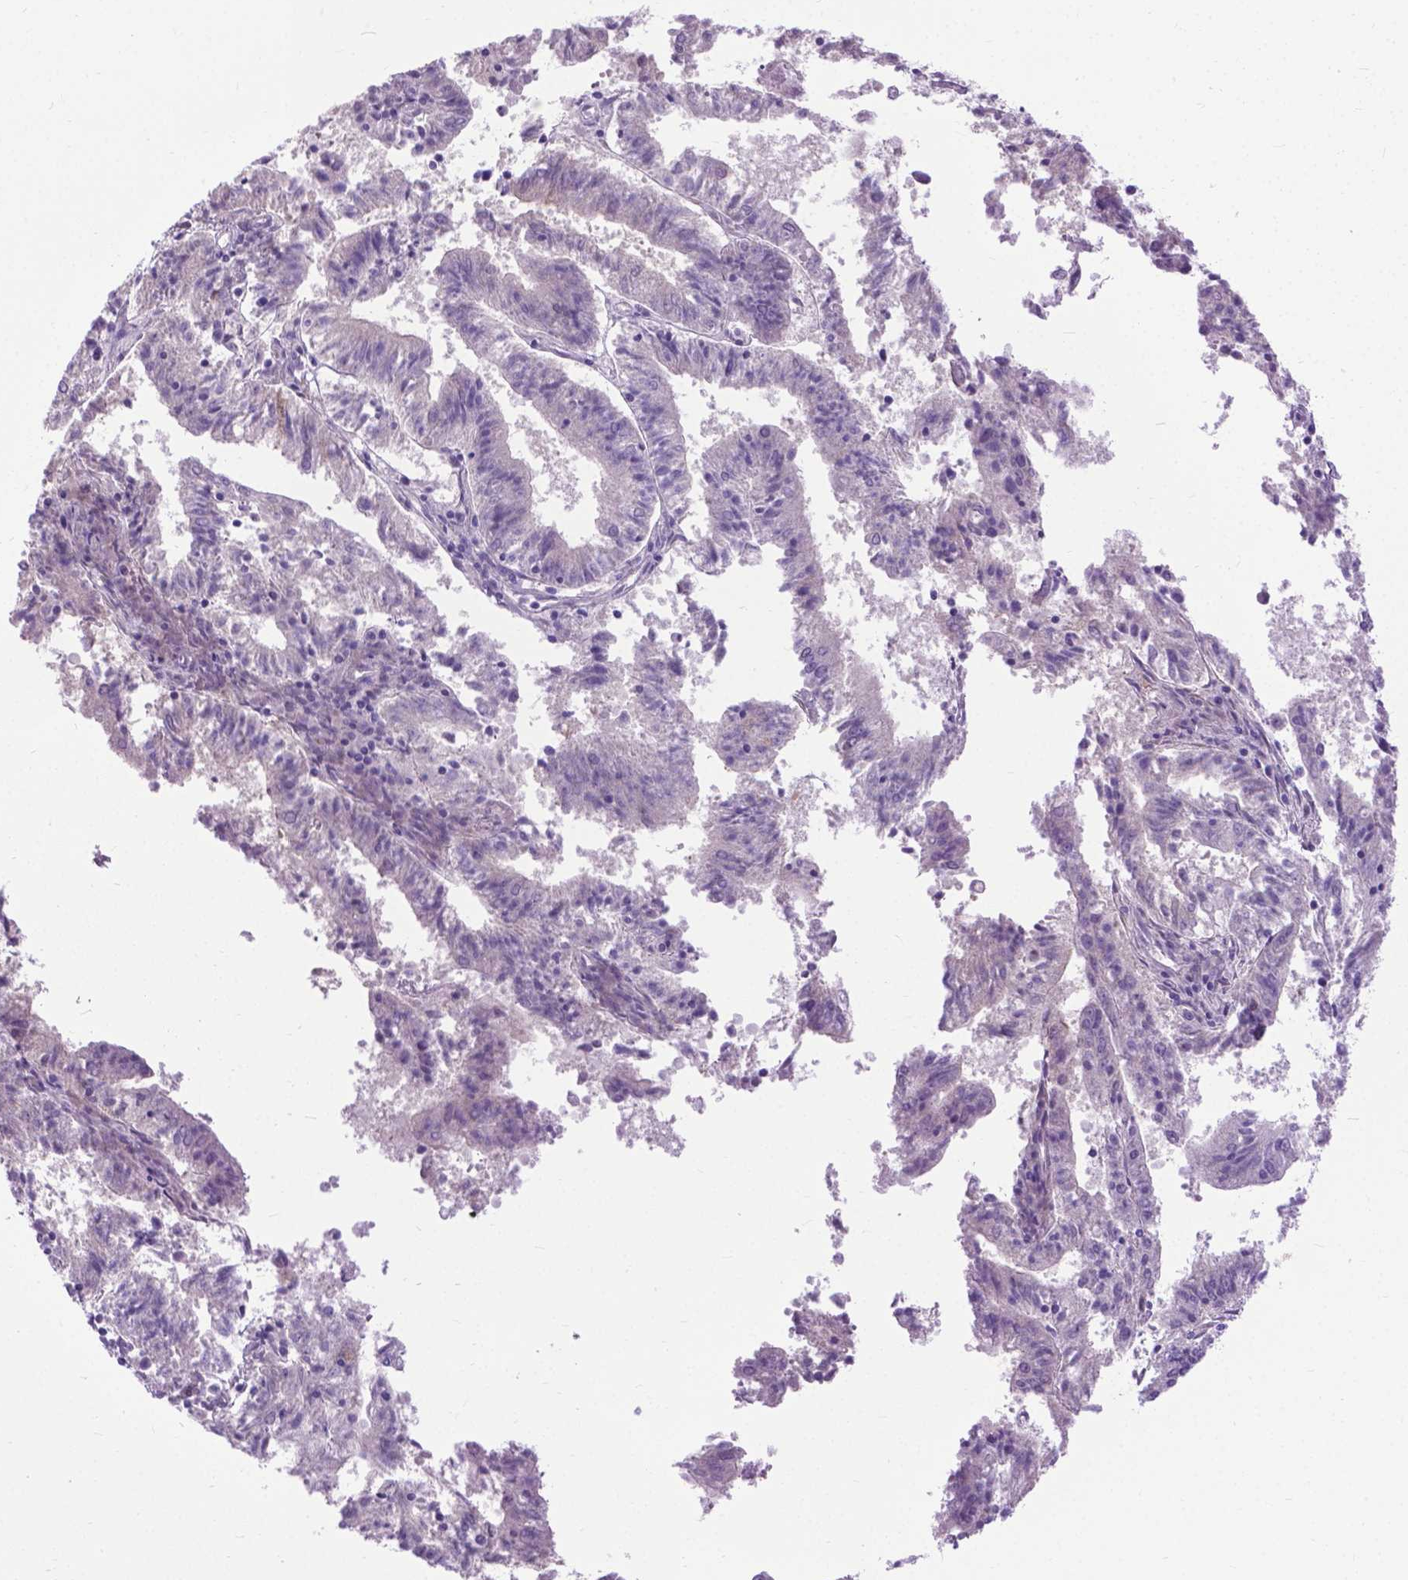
{"staining": {"intensity": "negative", "quantity": "none", "location": "none"}, "tissue": "endometrial cancer", "cell_type": "Tumor cells", "image_type": "cancer", "snomed": [{"axis": "morphology", "description": "Adenocarcinoma, NOS"}, {"axis": "topography", "description": "Endometrium"}], "caption": "An image of human endometrial cancer is negative for staining in tumor cells.", "gene": "APCDD1L", "patient": {"sex": "female", "age": 82}}